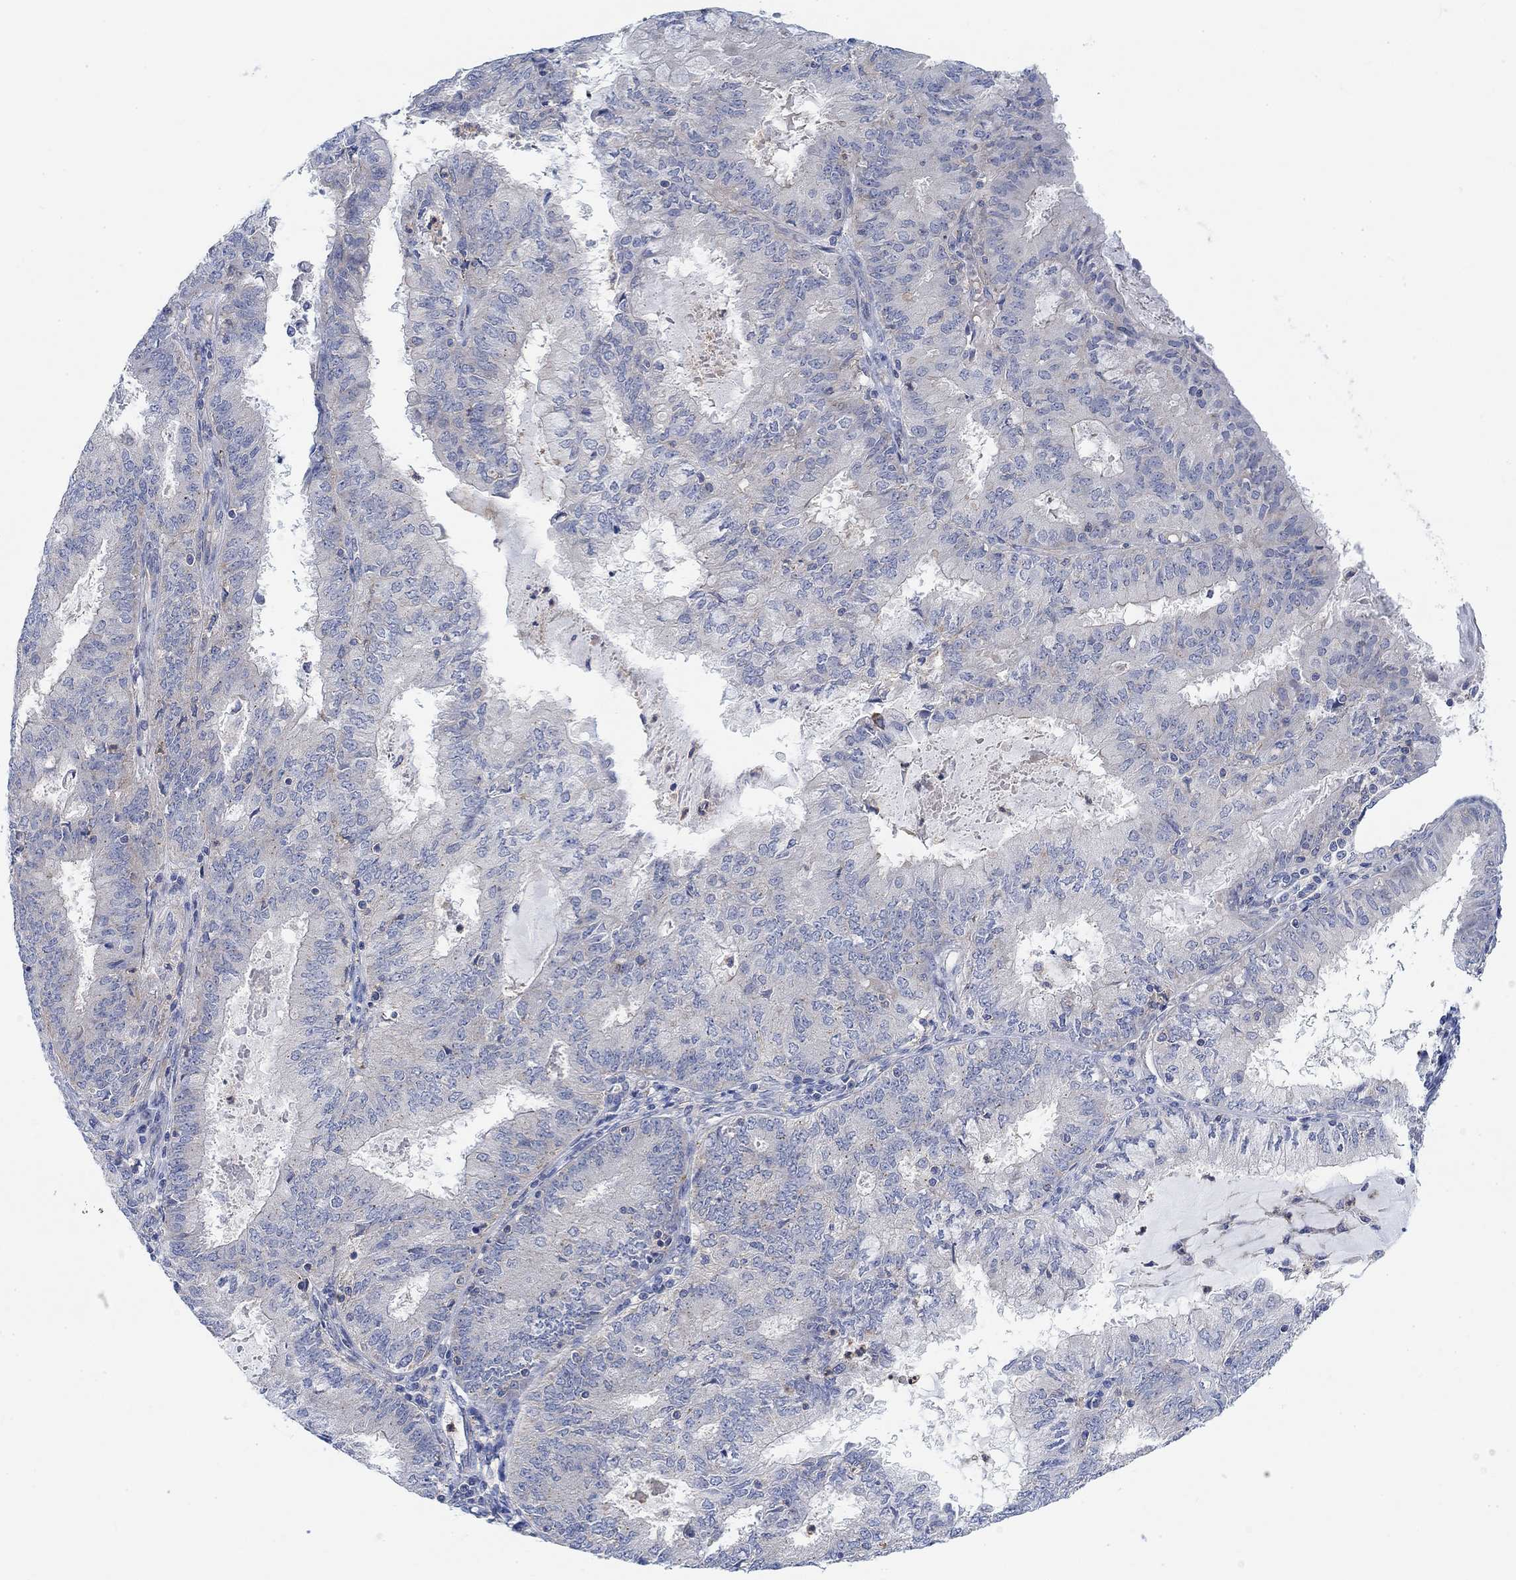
{"staining": {"intensity": "negative", "quantity": "none", "location": "none"}, "tissue": "endometrial cancer", "cell_type": "Tumor cells", "image_type": "cancer", "snomed": [{"axis": "morphology", "description": "Adenocarcinoma, NOS"}, {"axis": "topography", "description": "Endometrium"}], "caption": "This is an immunohistochemistry micrograph of endometrial cancer. There is no positivity in tumor cells.", "gene": "PMFBP1", "patient": {"sex": "female", "age": 57}}